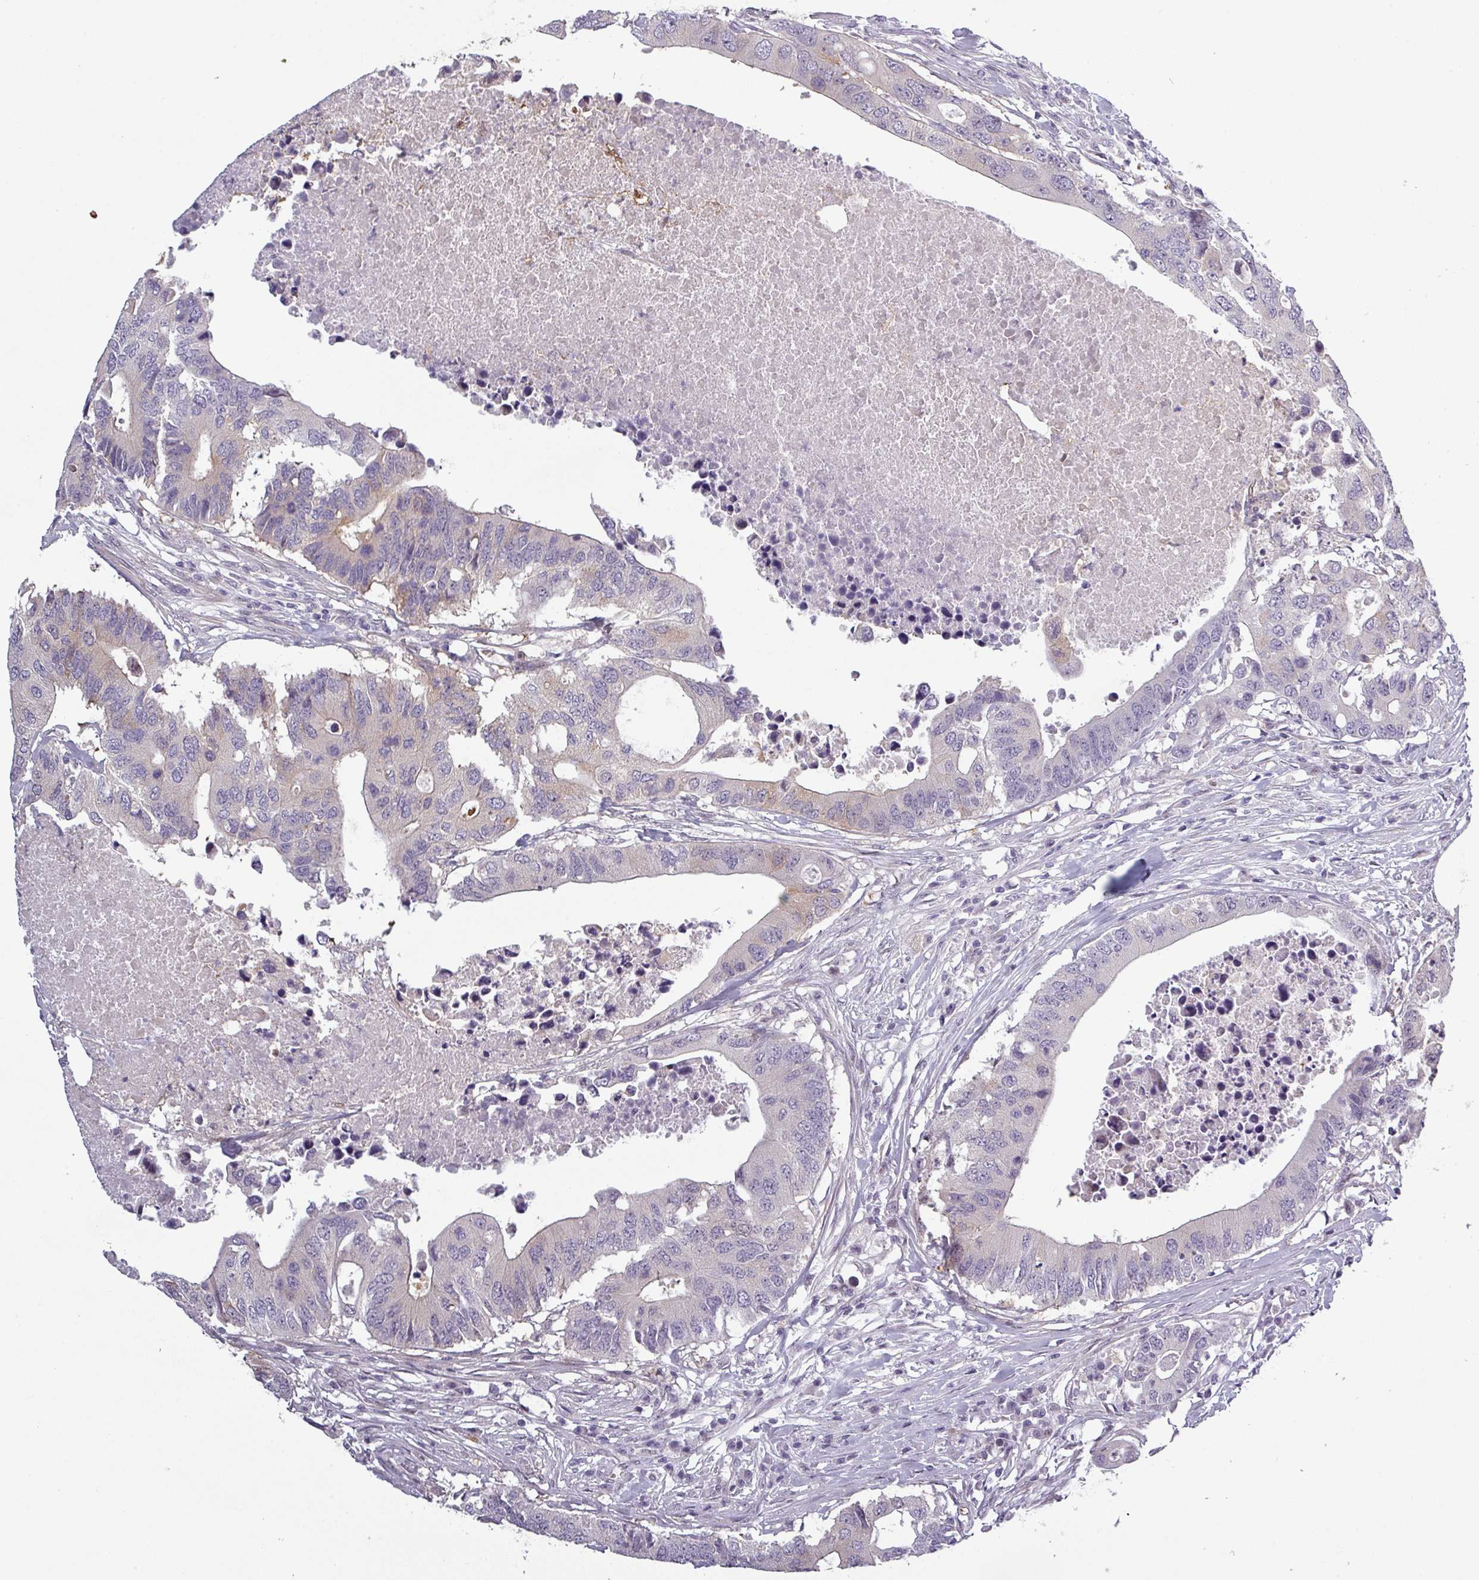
{"staining": {"intensity": "weak", "quantity": "<25%", "location": "cytoplasmic/membranous"}, "tissue": "colorectal cancer", "cell_type": "Tumor cells", "image_type": "cancer", "snomed": [{"axis": "morphology", "description": "Adenocarcinoma, NOS"}, {"axis": "topography", "description": "Colon"}], "caption": "Colorectal adenocarcinoma stained for a protein using immunohistochemistry exhibits no positivity tumor cells.", "gene": "PRAMEF12", "patient": {"sex": "male", "age": 71}}